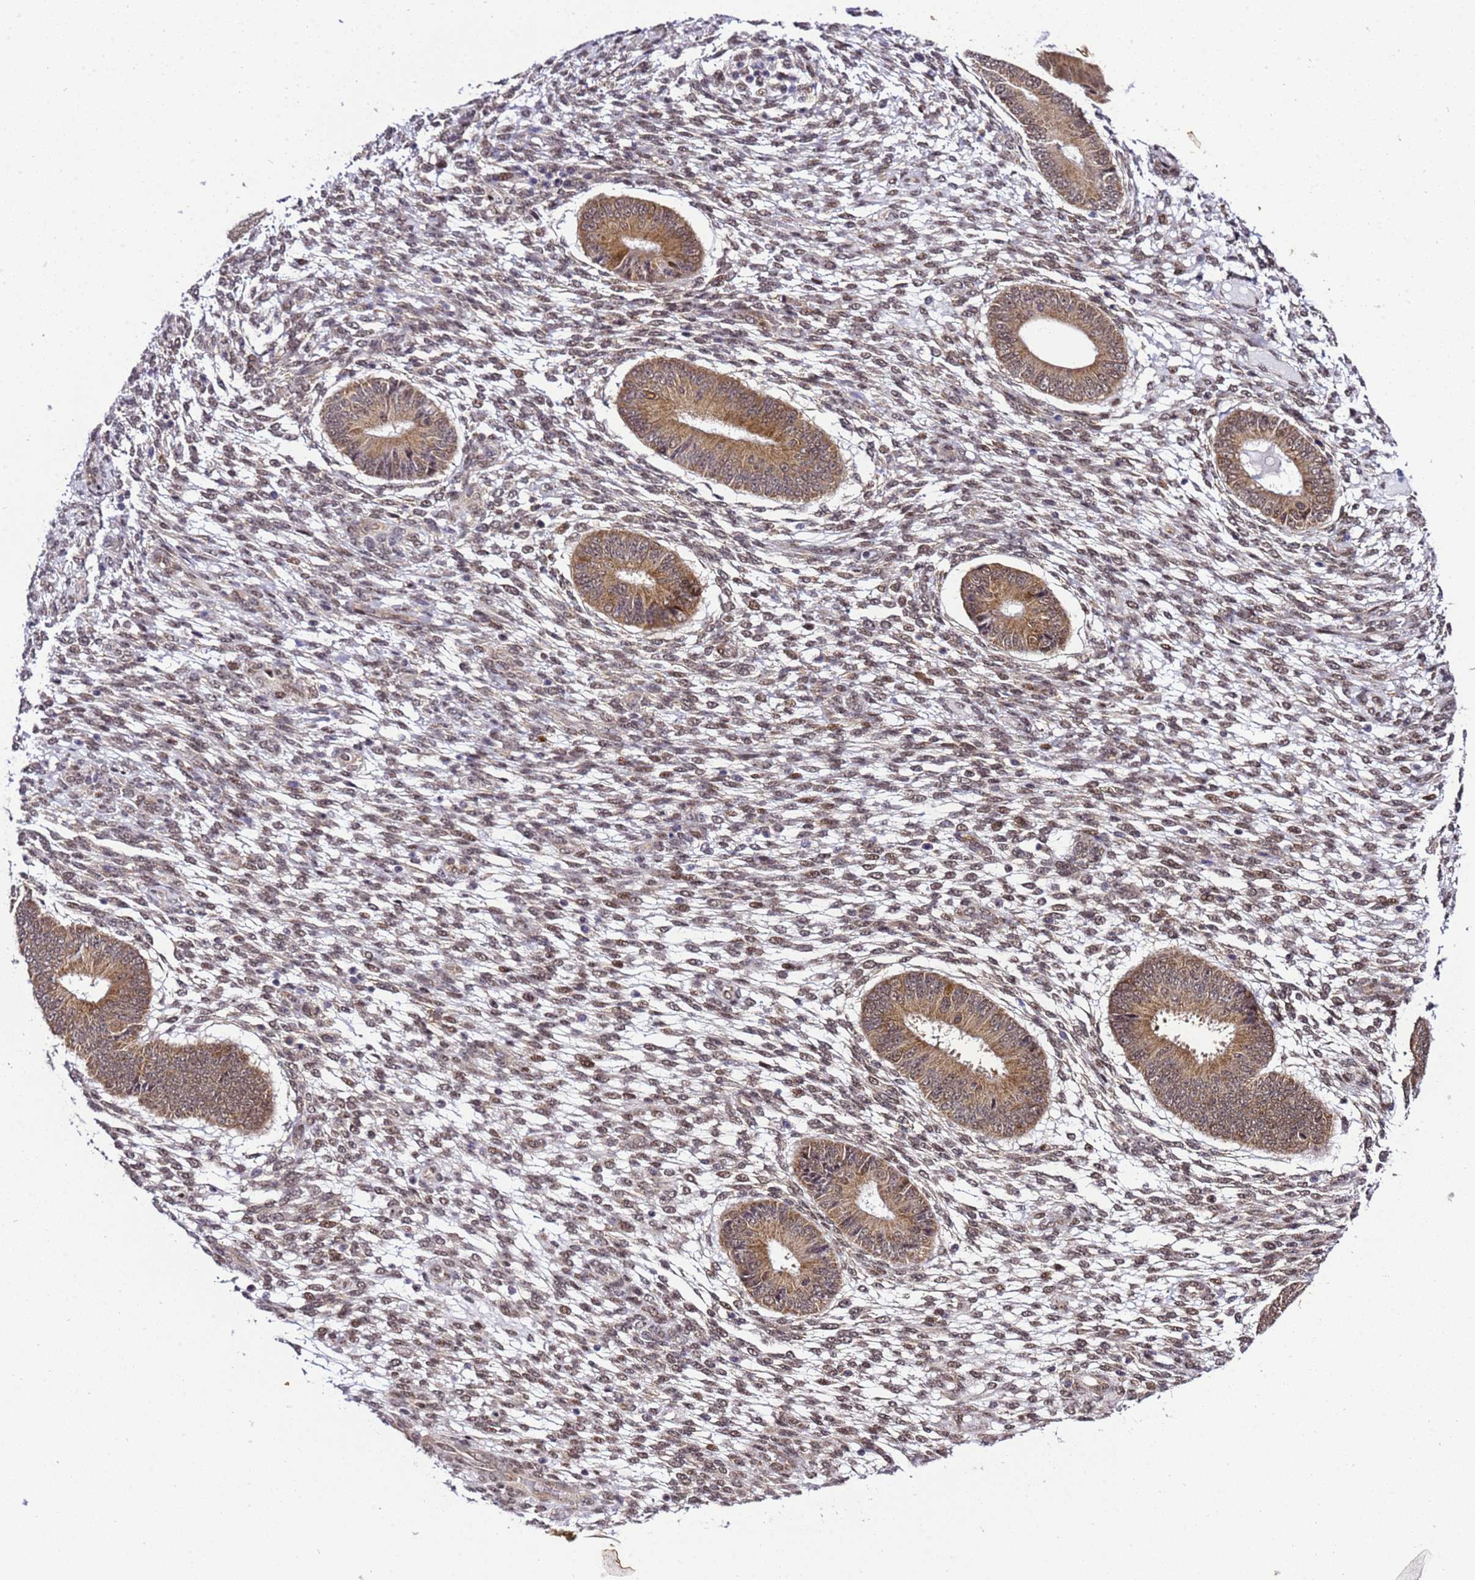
{"staining": {"intensity": "weak", "quantity": "25%-75%", "location": "nuclear"}, "tissue": "endometrium", "cell_type": "Cells in endometrial stroma", "image_type": "normal", "snomed": [{"axis": "morphology", "description": "Normal tissue, NOS"}, {"axis": "topography", "description": "Endometrium"}], "caption": "IHC (DAB) staining of unremarkable endometrium exhibits weak nuclear protein staining in approximately 25%-75% of cells in endometrial stroma.", "gene": "SMN1", "patient": {"sex": "female", "age": 49}}